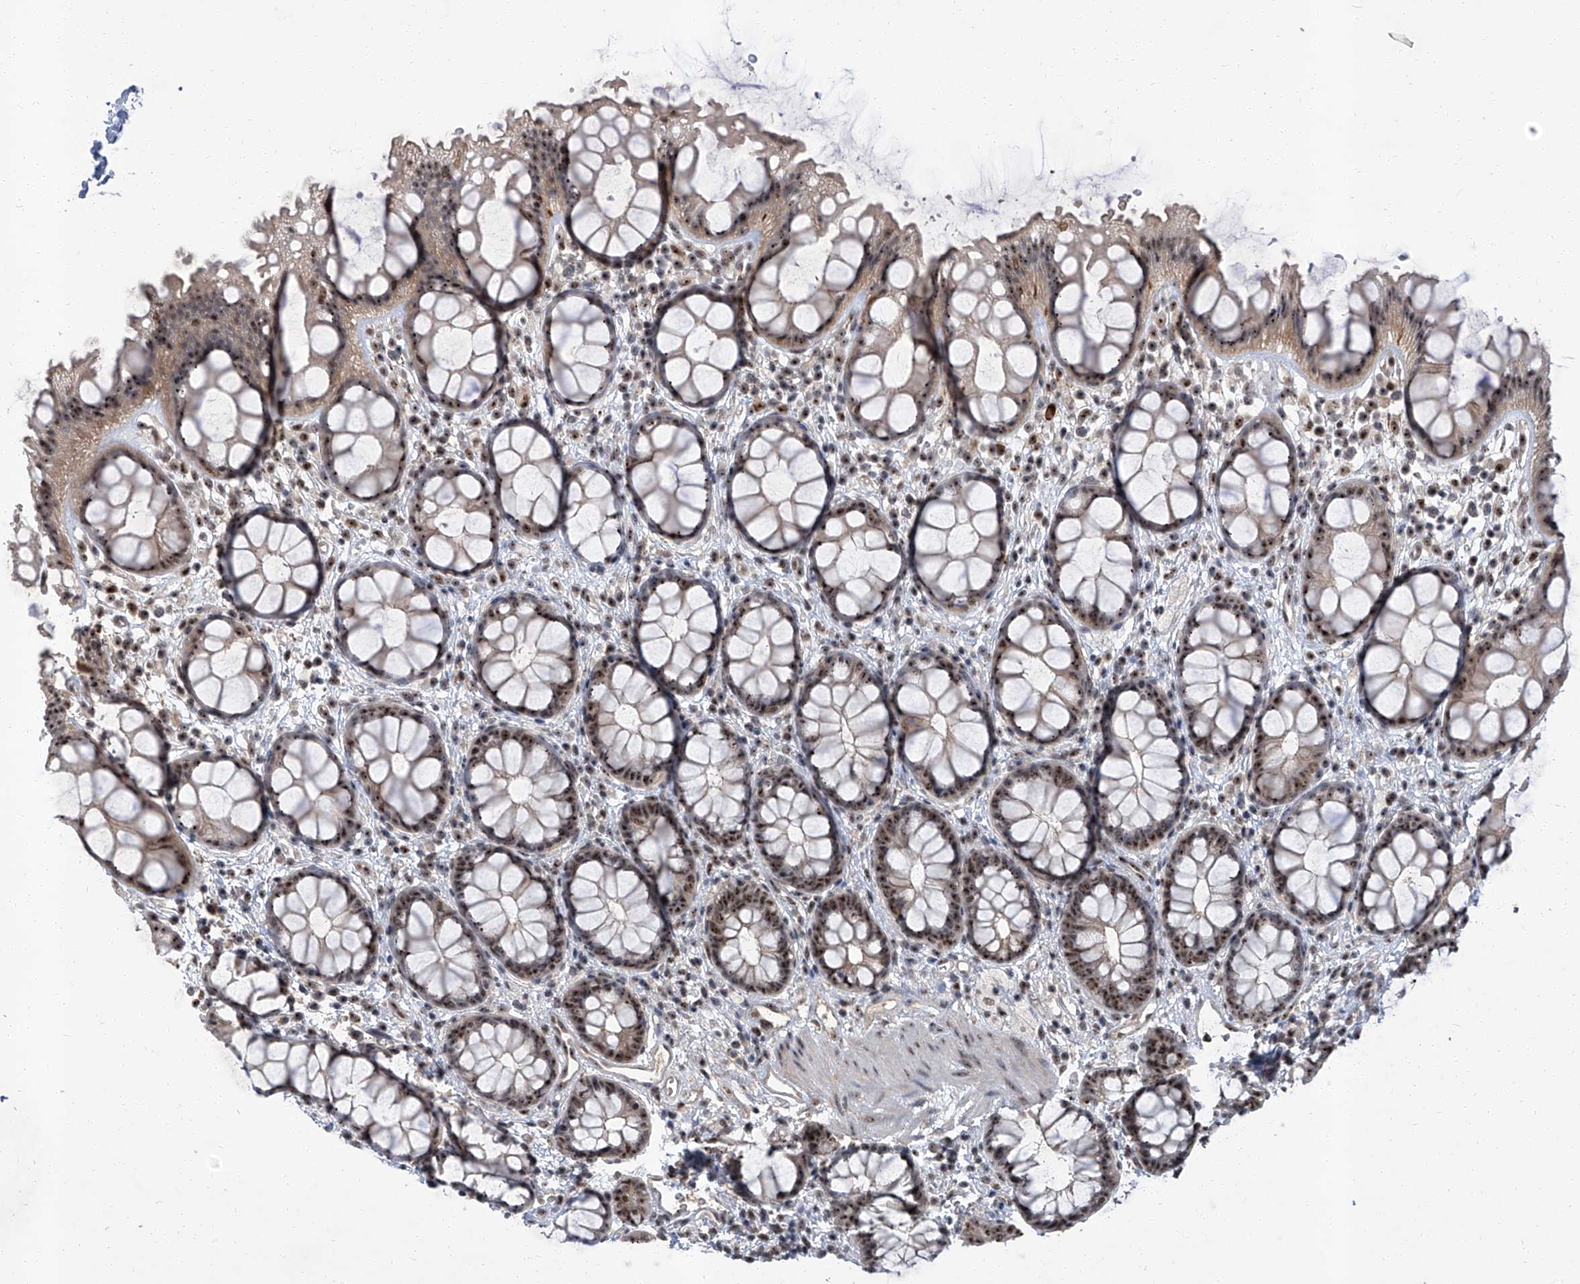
{"staining": {"intensity": "moderate", "quantity": ">75%", "location": "nuclear"}, "tissue": "rectum", "cell_type": "Glandular cells", "image_type": "normal", "snomed": [{"axis": "morphology", "description": "Normal tissue, NOS"}, {"axis": "topography", "description": "Rectum"}], "caption": "The histopathology image exhibits immunohistochemical staining of benign rectum. There is moderate nuclear staining is seen in approximately >75% of glandular cells.", "gene": "CMTR1", "patient": {"sex": "female", "age": 65}}